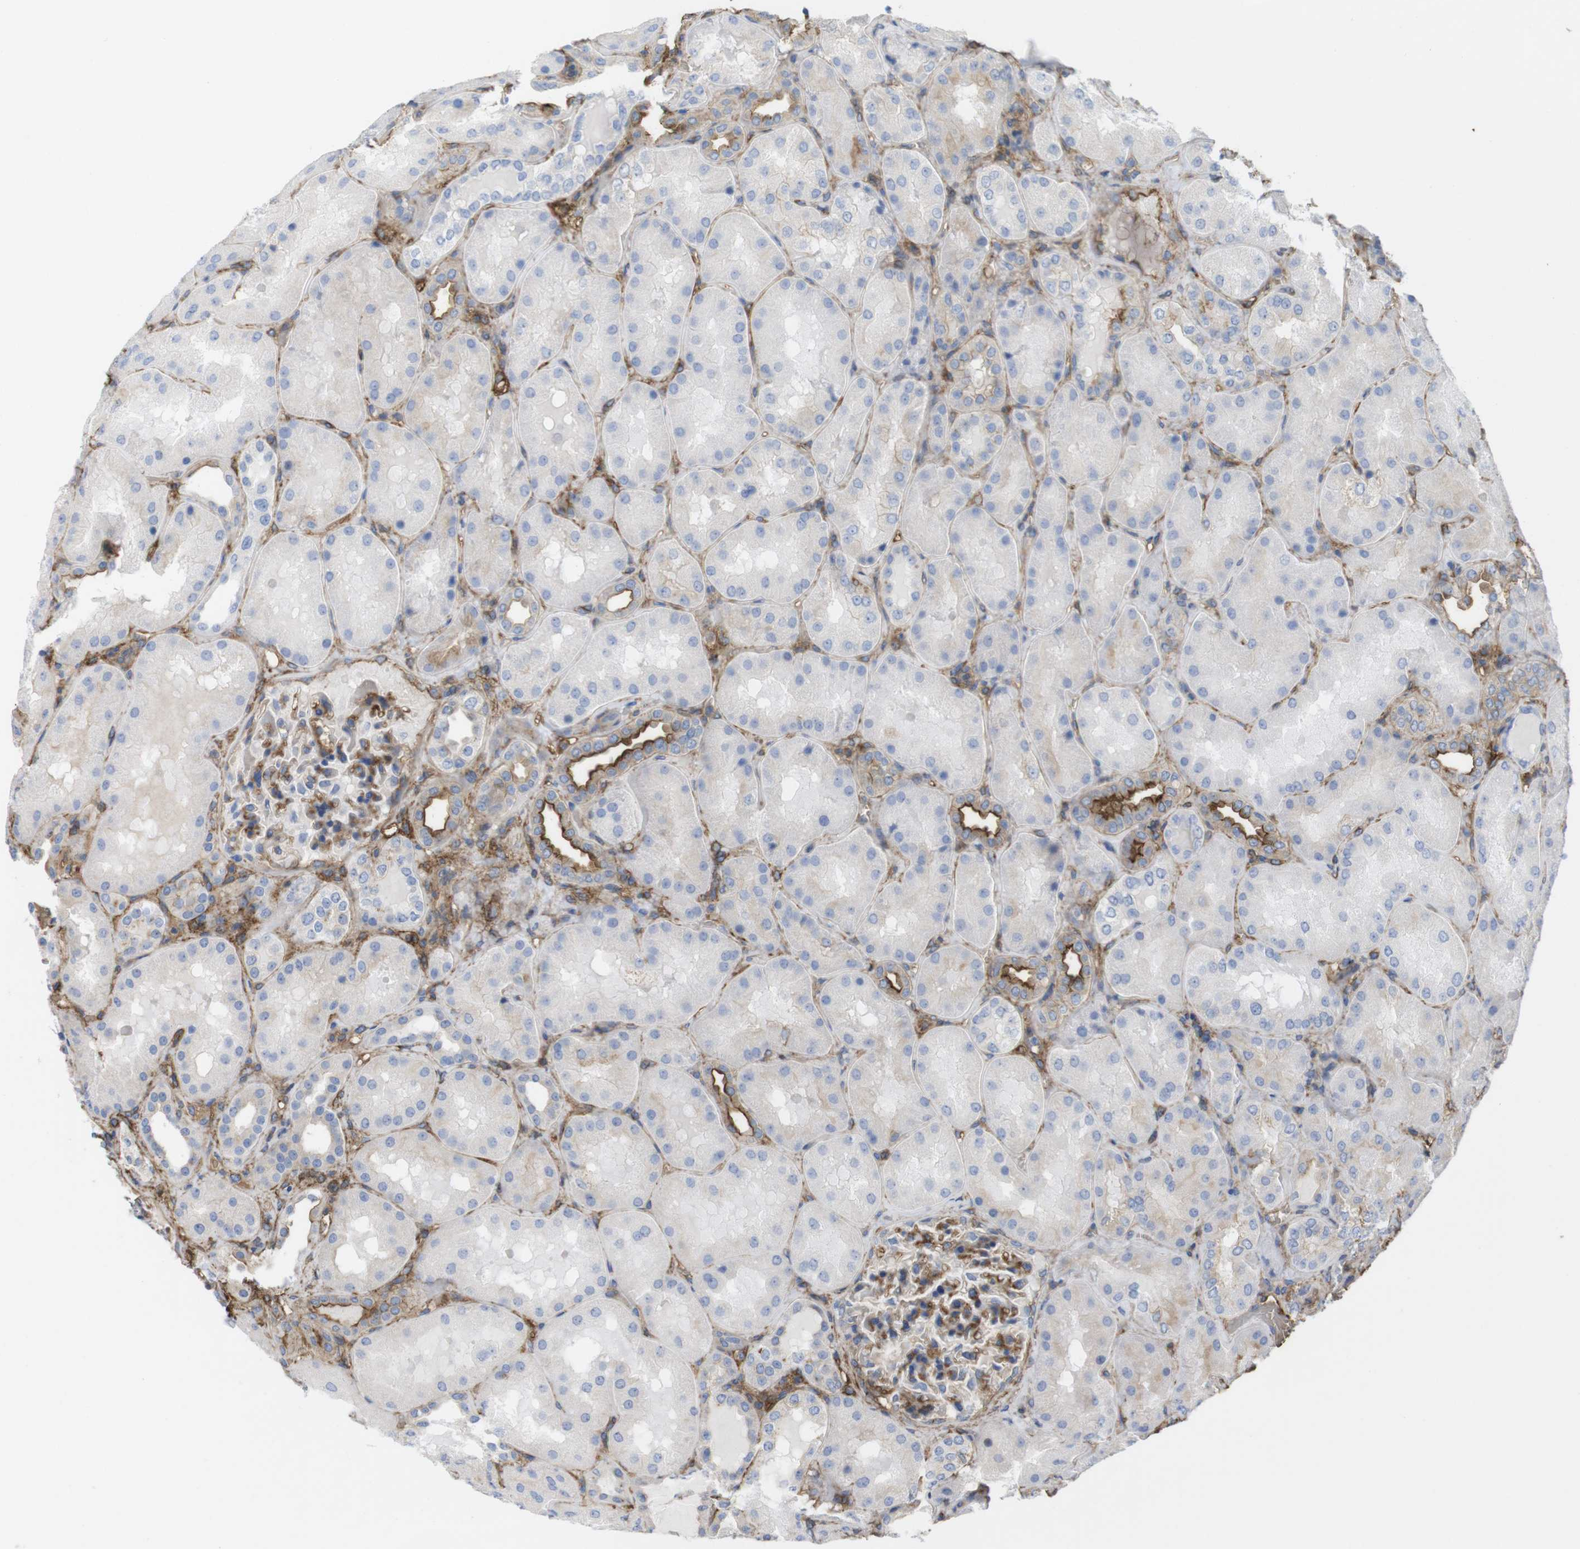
{"staining": {"intensity": "moderate", "quantity": "25%-75%", "location": "cytoplasmic/membranous"}, "tissue": "kidney", "cell_type": "Cells in glomeruli", "image_type": "normal", "snomed": [{"axis": "morphology", "description": "Normal tissue, NOS"}, {"axis": "topography", "description": "Kidney"}], "caption": "This photomicrograph reveals benign kidney stained with immunohistochemistry (IHC) to label a protein in brown. The cytoplasmic/membranous of cells in glomeruli show moderate positivity for the protein. Nuclei are counter-stained blue.", "gene": "CYBRD1", "patient": {"sex": "female", "age": 56}}